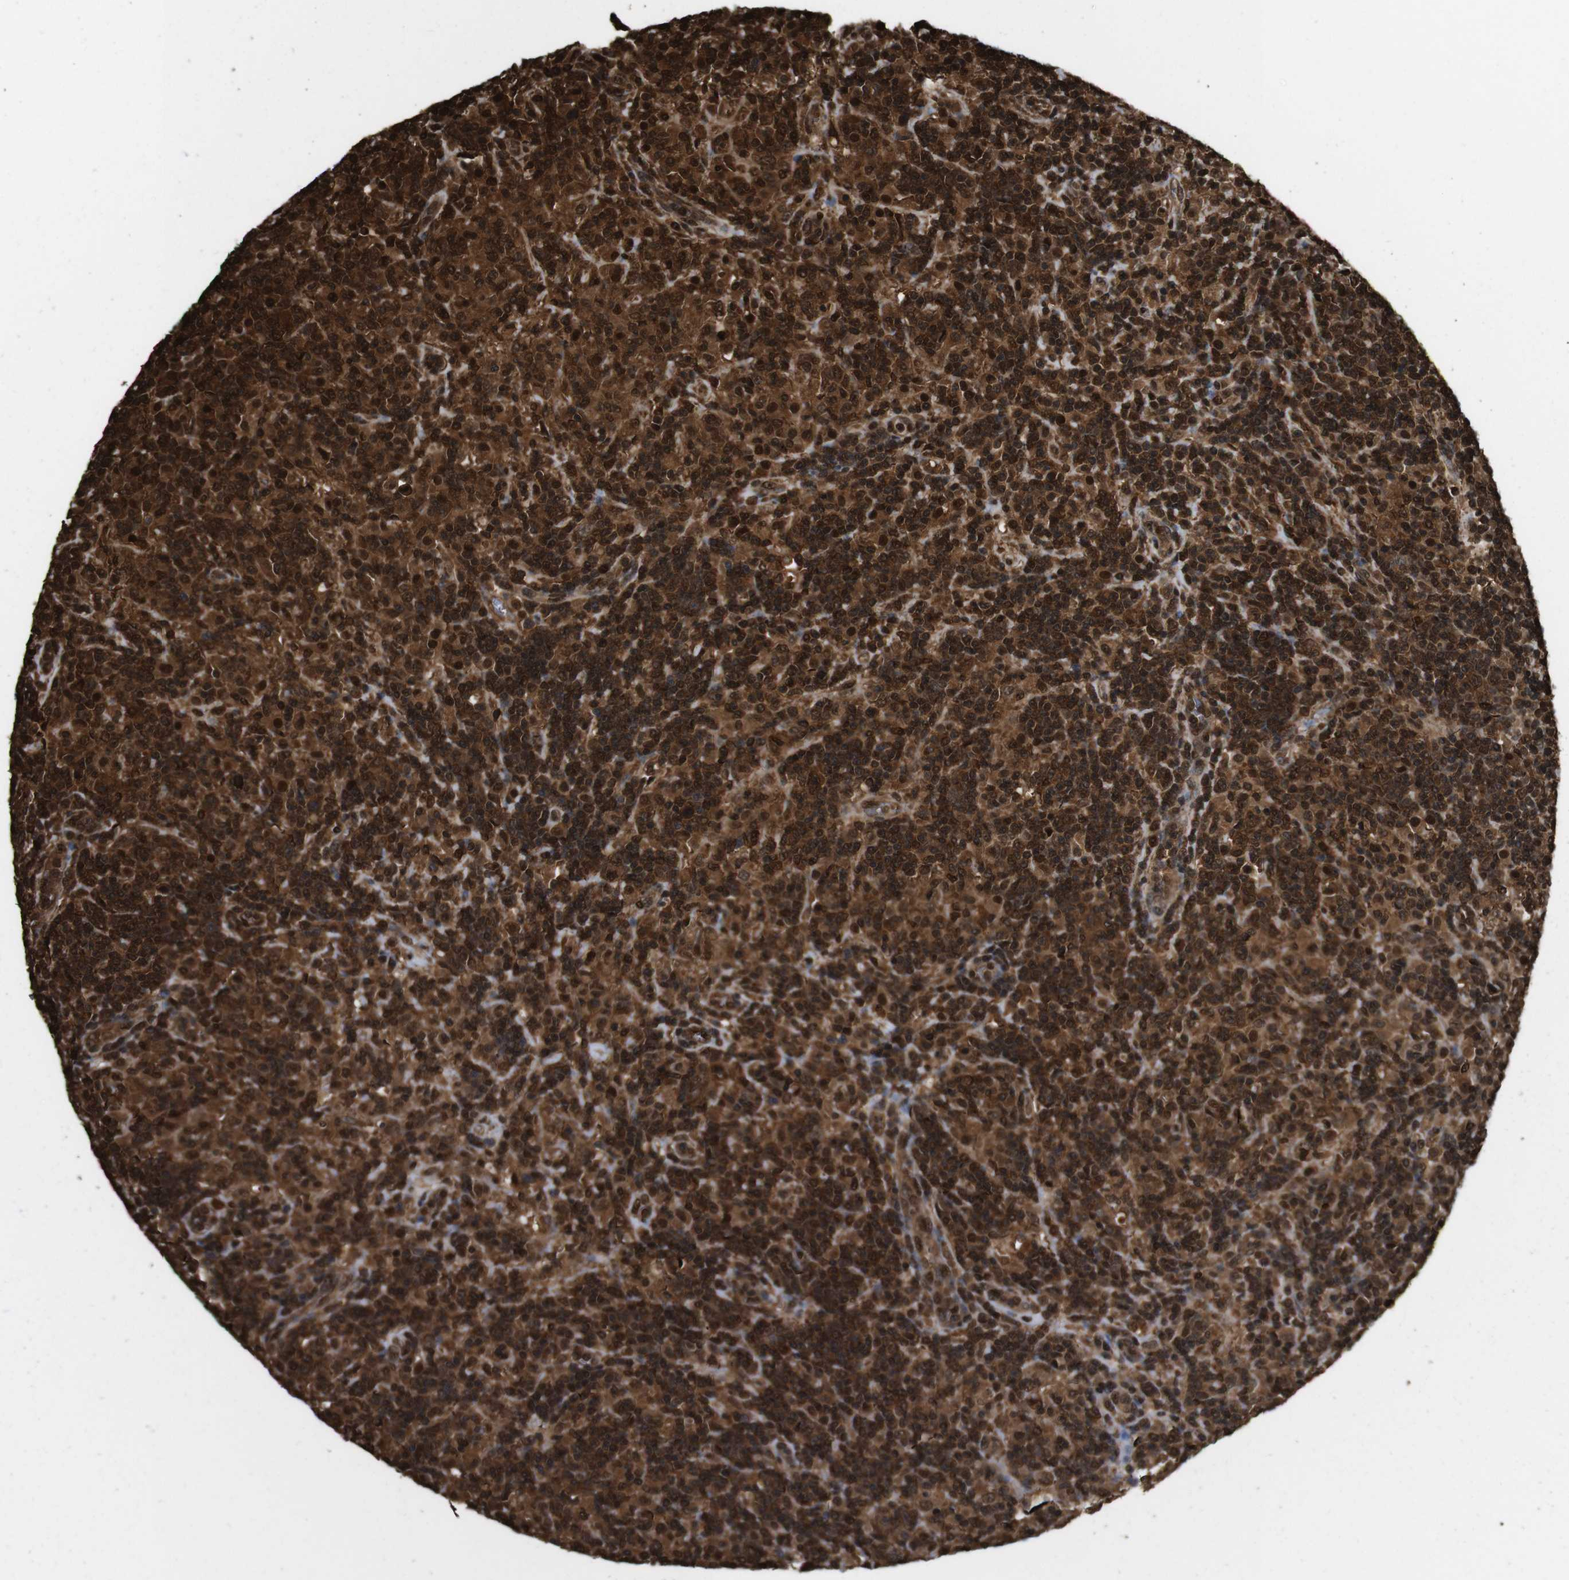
{"staining": {"intensity": "strong", "quantity": ">75%", "location": "cytoplasmic/membranous,nuclear"}, "tissue": "lymphoma", "cell_type": "Tumor cells", "image_type": "cancer", "snomed": [{"axis": "morphology", "description": "Hodgkin's disease, NOS"}, {"axis": "topography", "description": "Lymph node"}], "caption": "Hodgkin's disease stained with IHC displays strong cytoplasmic/membranous and nuclear positivity in approximately >75% of tumor cells.", "gene": "VCP", "patient": {"sex": "male", "age": 70}}